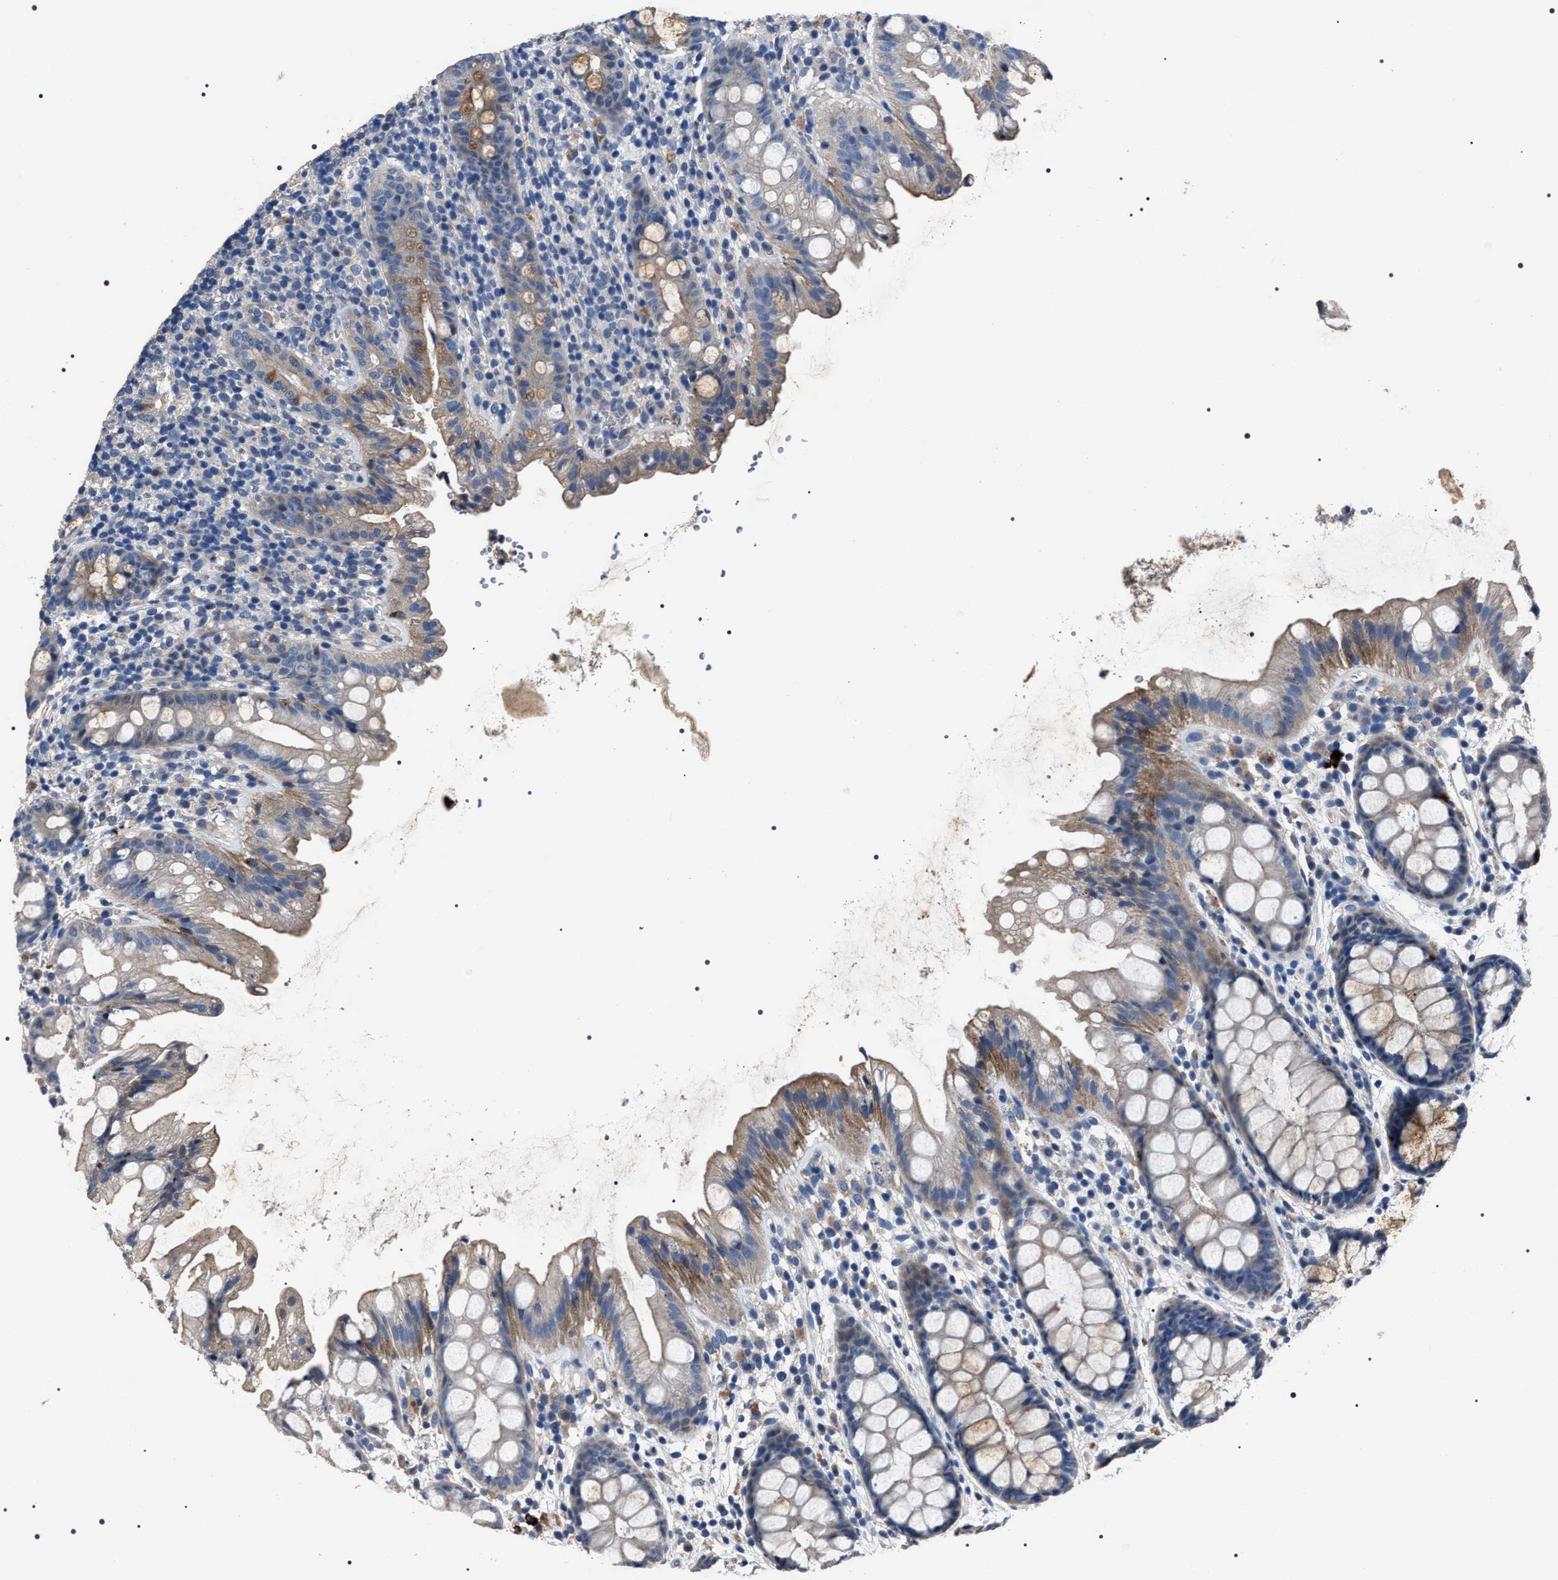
{"staining": {"intensity": "moderate", "quantity": "25%-75%", "location": "cytoplasmic/membranous"}, "tissue": "rectum", "cell_type": "Glandular cells", "image_type": "normal", "snomed": [{"axis": "morphology", "description": "Normal tissue, NOS"}, {"axis": "topography", "description": "Rectum"}], "caption": "Protein expression analysis of normal human rectum reveals moderate cytoplasmic/membranous staining in approximately 25%-75% of glandular cells. (DAB = brown stain, brightfield microscopy at high magnification).", "gene": "TRIM54", "patient": {"sex": "female", "age": 65}}